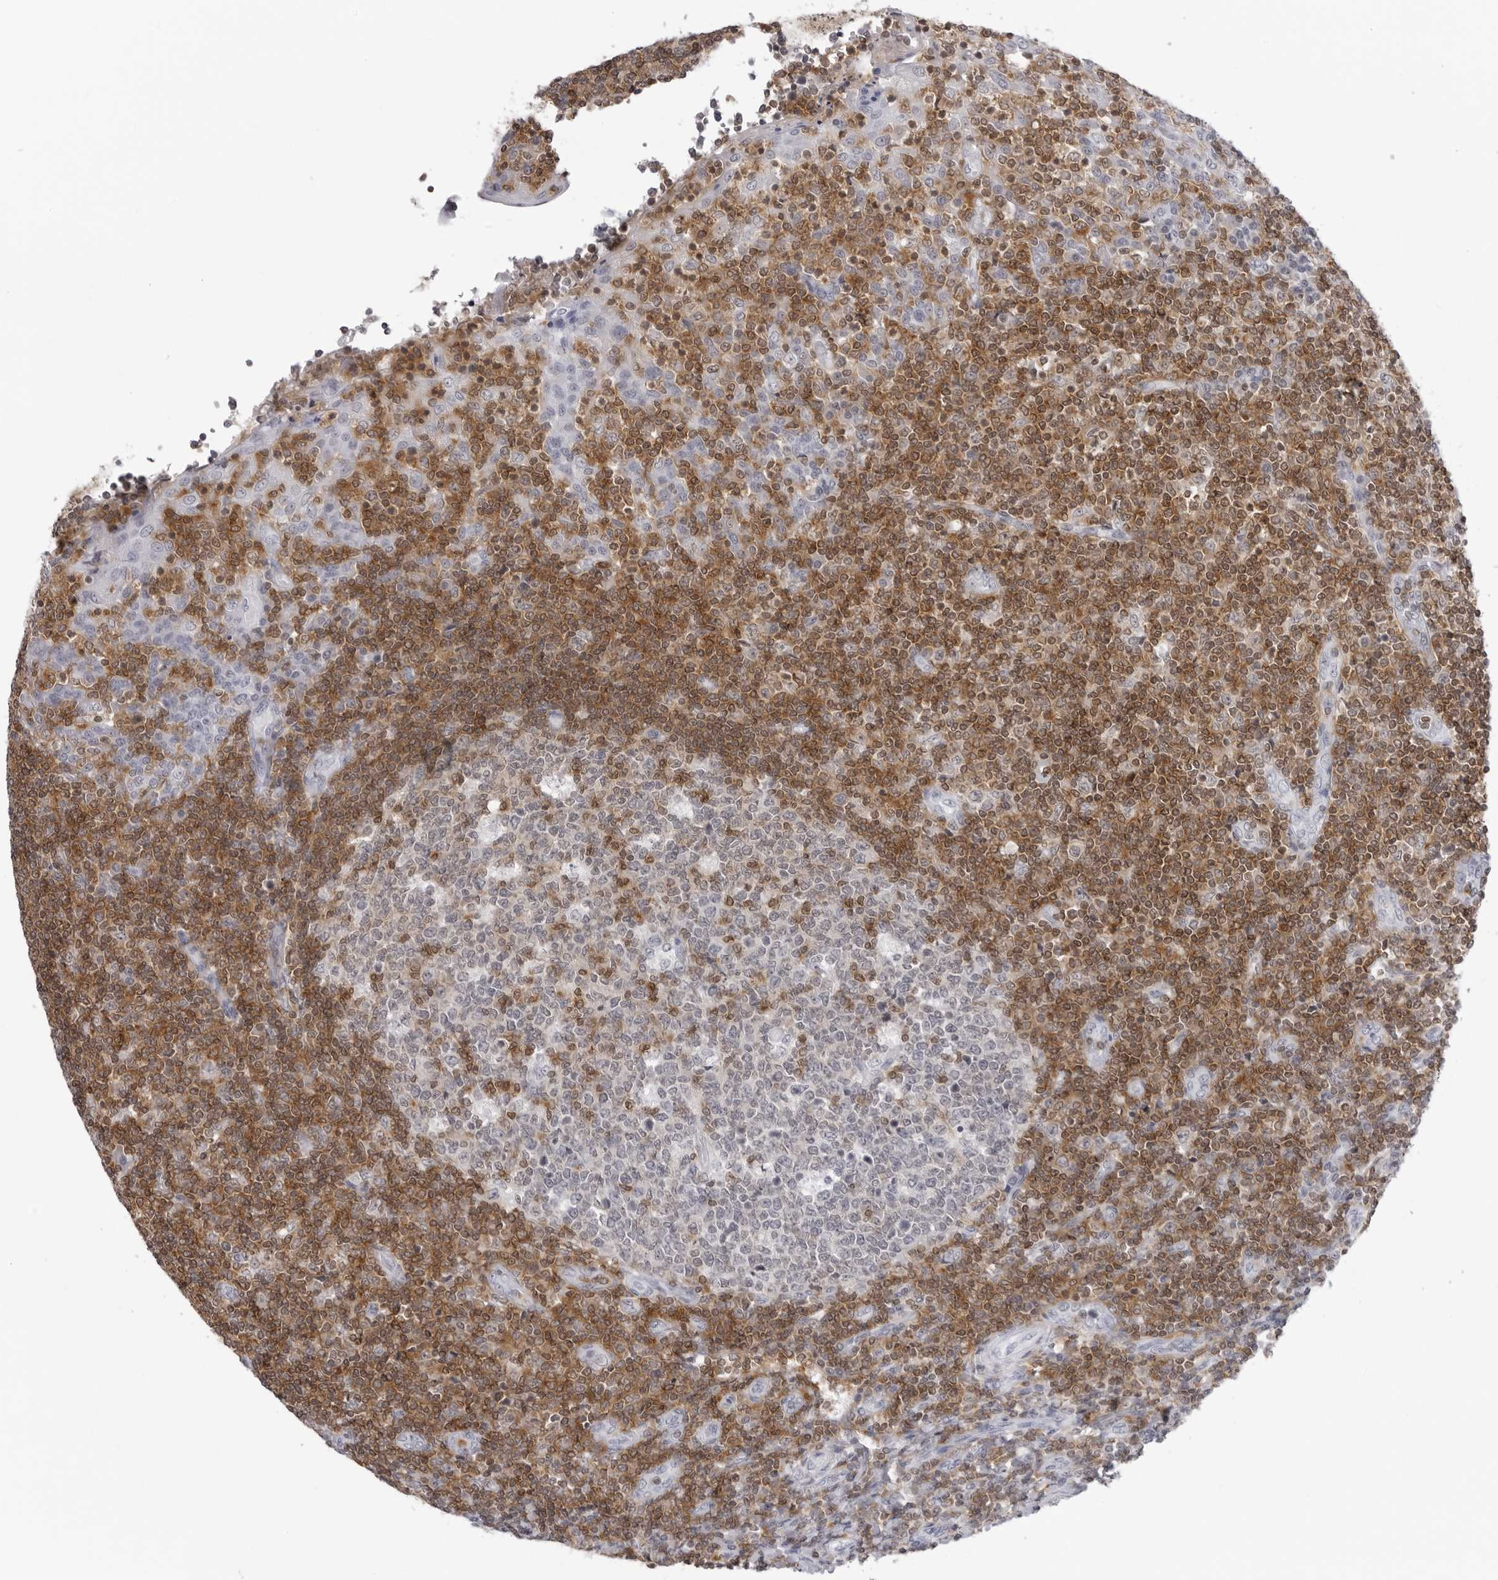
{"staining": {"intensity": "moderate", "quantity": "25%-75%", "location": "cytoplasmic/membranous,nuclear"}, "tissue": "tonsil", "cell_type": "Germinal center cells", "image_type": "normal", "snomed": [{"axis": "morphology", "description": "Normal tissue, NOS"}, {"axis": "topography", "description": "Tonsil"}], "caption": "Normal tonsil exhibits moderate cytoplasmic/membranous,nuclear staining in about 25%-75% of germinal center cells, visualized by immunohistochemistry. (DAB (3,3'-diaminobenzidine) IHC with brightfield microscopy, high magnification).", "gene": "FMNL1", "patient": {"sex": "female", "age": 19}}